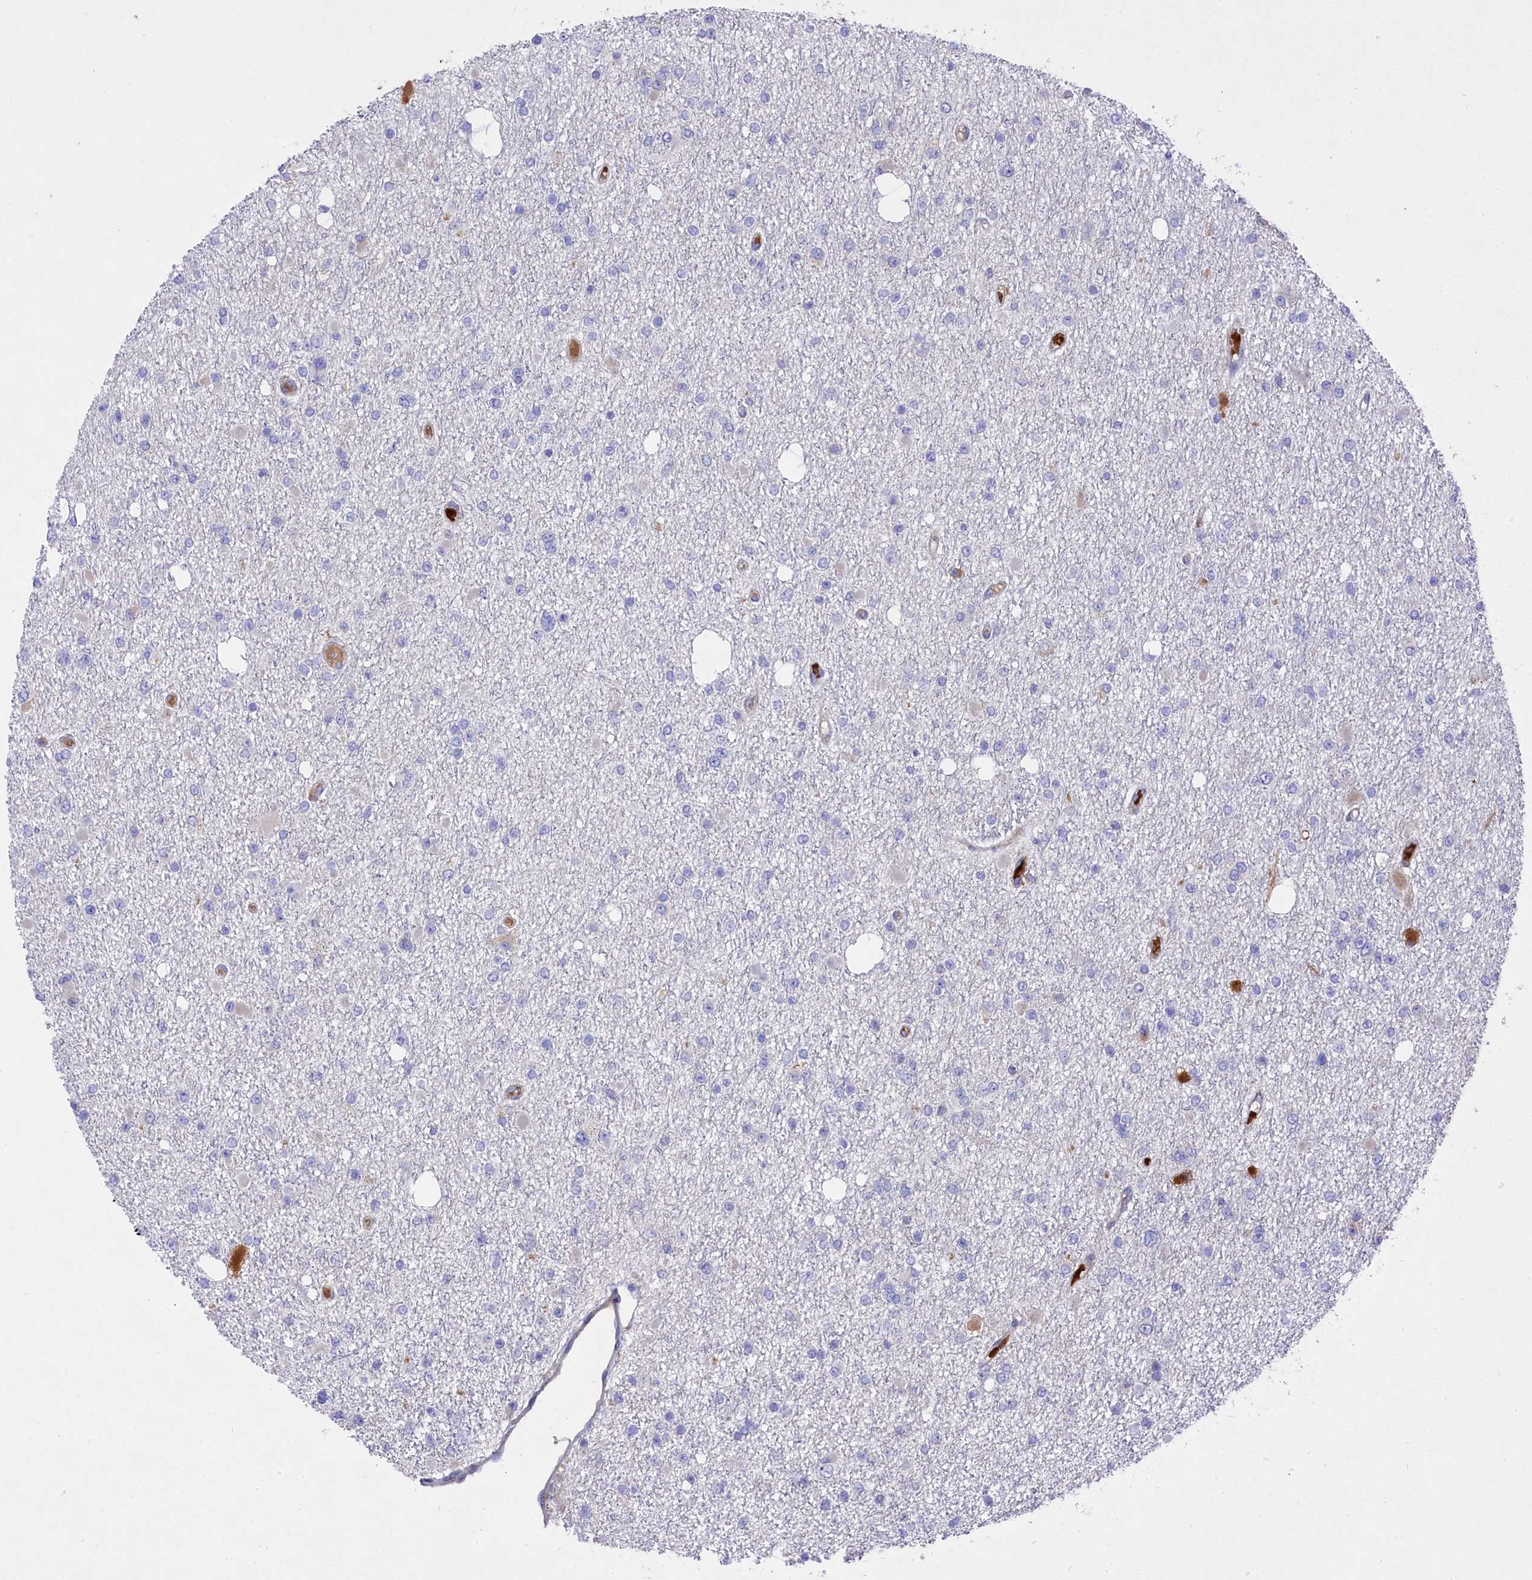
{"staining": {"intensity": "negative", "quantity": "none", "location": "none"}, "tissue": "glioma", "cell_type": "Tumor cells", "image_type": "cancer", "snomed": [{"axis": "morphology", "description": "Glioma, malignant, Low grade"}, {"axis": "topography", "description": "Brain"}], "caption": "This is an immunohistochemistry (IHC) image of malignant glioma (low-grade). There is no positivity in tumor cells.", "gene": "LHFPL4", "patient": {"sex": "female", "age": 22}}